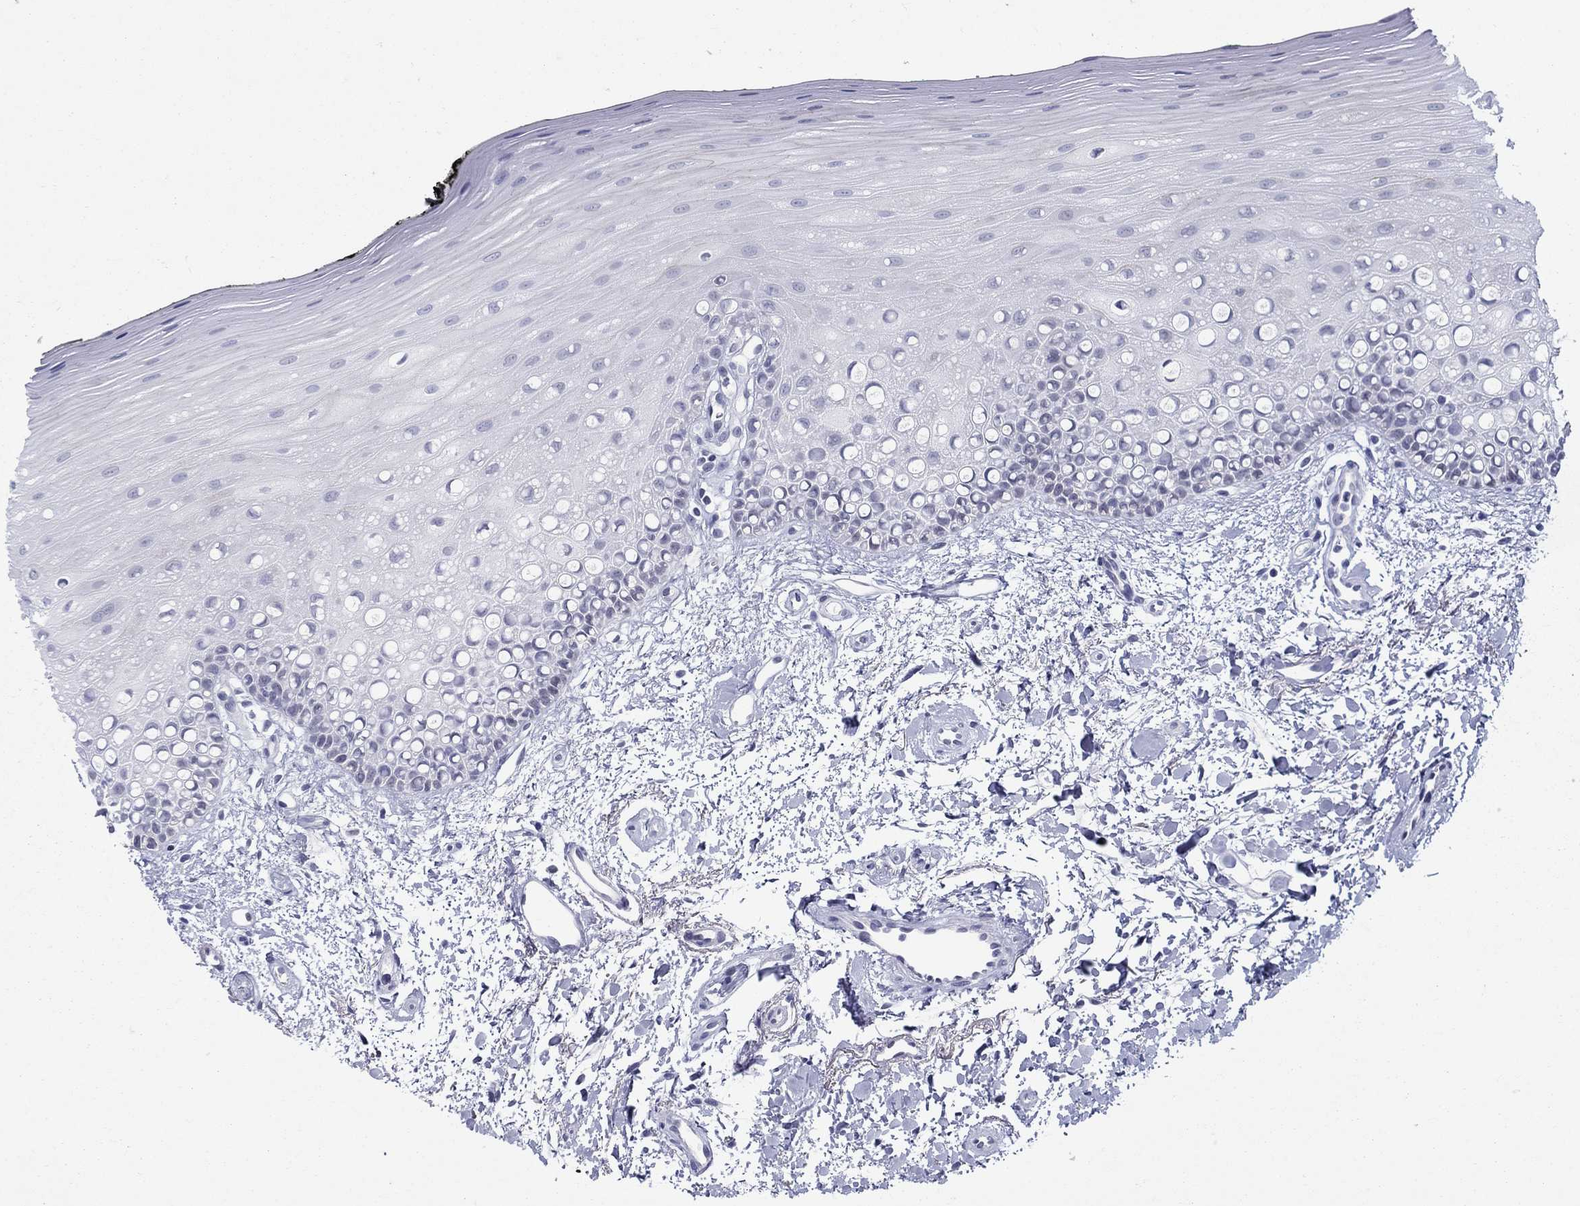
{"staining": {"intensity": "negative", "quantity": "none", "location": "none"}, "tissue": "oral mucosa", "cell_type": "Squamous epithelial cells", "image_type": "normal", "snomed": [{"axis": "morphology", "description": "Normal tissue, NOS"}, {"axis": "topography", "description": "Oral tissue"}], "caption": "This micrograph is of benign oral mucosa stained with immunohistochemistry to label a protein in brown with the nuclei are counter-stained blue. There is no expression in squamous epithelial cells.", "gene": "C4orf19", "patient": {"sex": "female", "age": 78}}